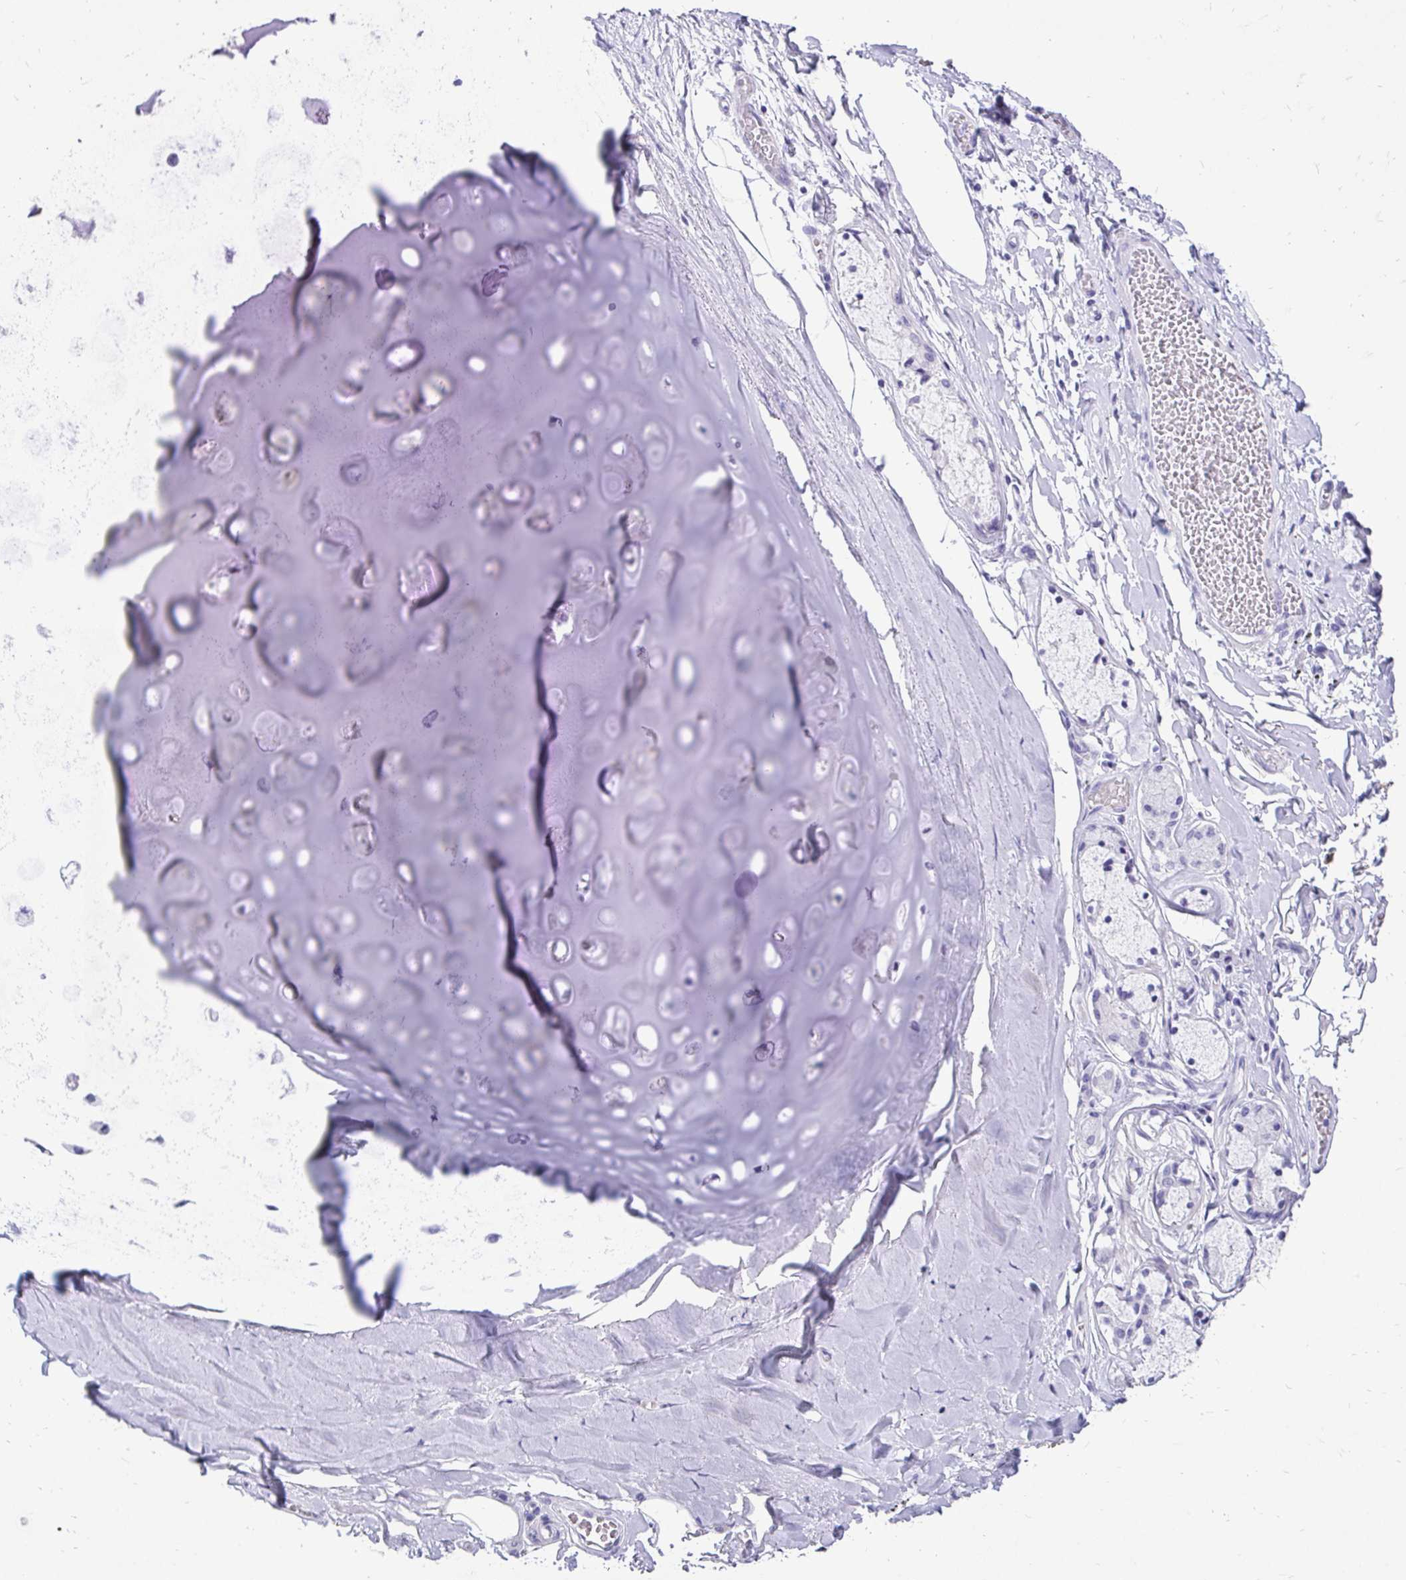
{"staining": {"intensity": "negative", "quantity": "none", "location": "none"}, "tissue": "adipose tissue", "cell_type": "Adipocytes", "image_type": "normal", "snomed": [{"axis": "morphology", "description": "Normal tissue, NOS"}, {"axis": "topography", "description": "Cartilage tissue"}, {"axis": "topography", "description": "Bronchus"}, {"axis": "topography", "description": "Peripheral nerve tissue"}], "caption": "Immunohistochemical staining of benign human adipose tissue exhibits no significant staining in adipocytes.", "gene": "SLC32A1", "patient": {"sex": "male", "age": 67}}